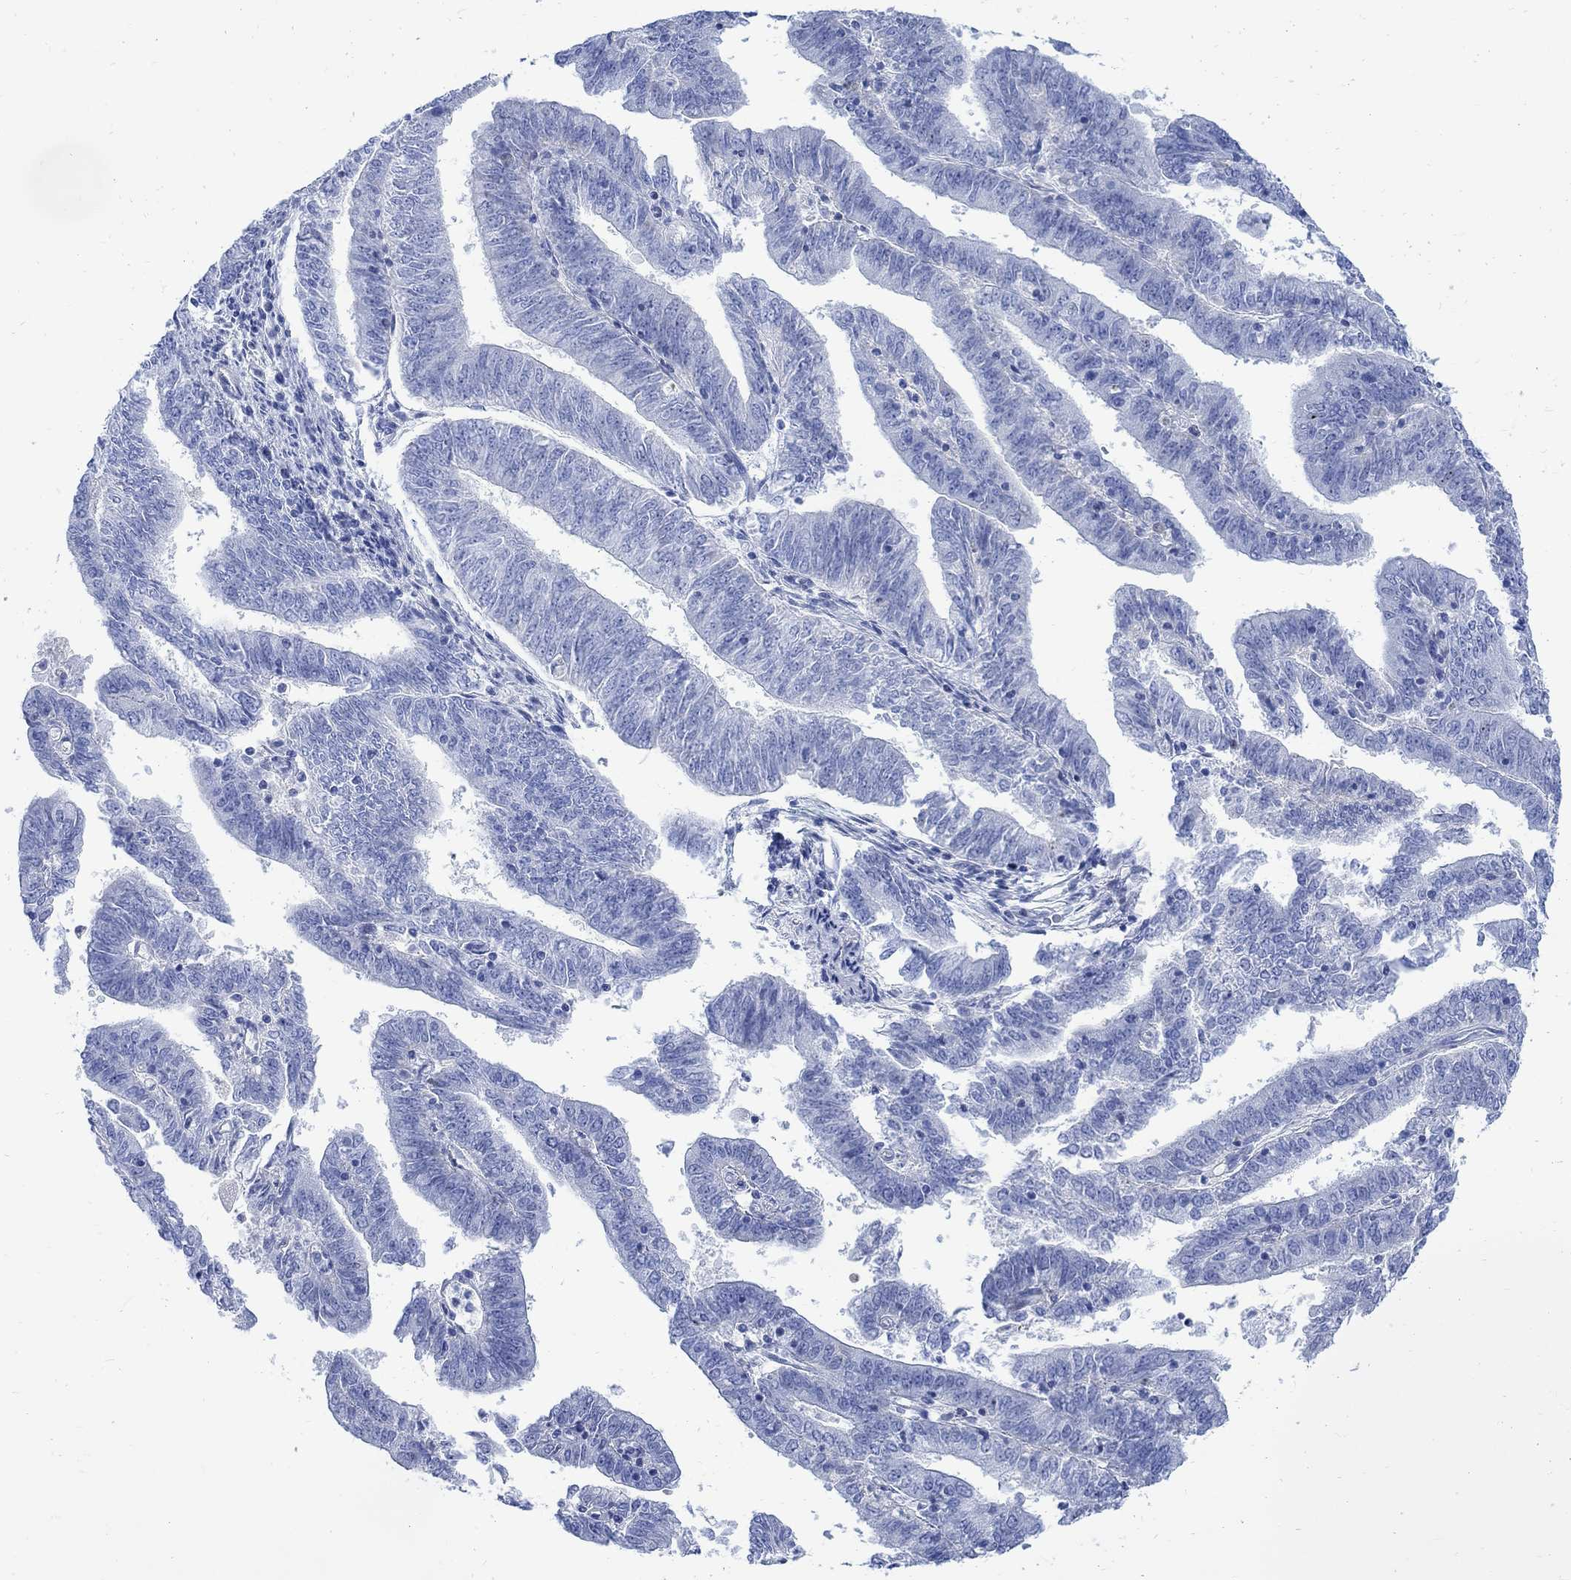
{"staining": {"intensity": "moderate", "quantity": "<25%", "location": "cytoplasmic/membranous"}, "tissue": "endometrial cancer", "cell_type": "Tumor cells", "image_type": "cancer", "snomed": [{"axis": "morphology", "description": "Adenocarcinoma, NOS"}, {"axis": "topography", "description": "Endometrium"}], "caption": "Immunohistochemistry (IHC) staining of endometrial cancer, which demonstrates low levels of moderate cytoplasmic/membranous expression in approximately <25% of tumor cells indicating moderate cytoplasmic/membranous protein expression. The staining was performed using DAB (brown) for protein detection and nuclei were counterstained in hematoxylin (blue).", "gene": "CPLX2", "patient": {"sex": "female", "age": 82}}